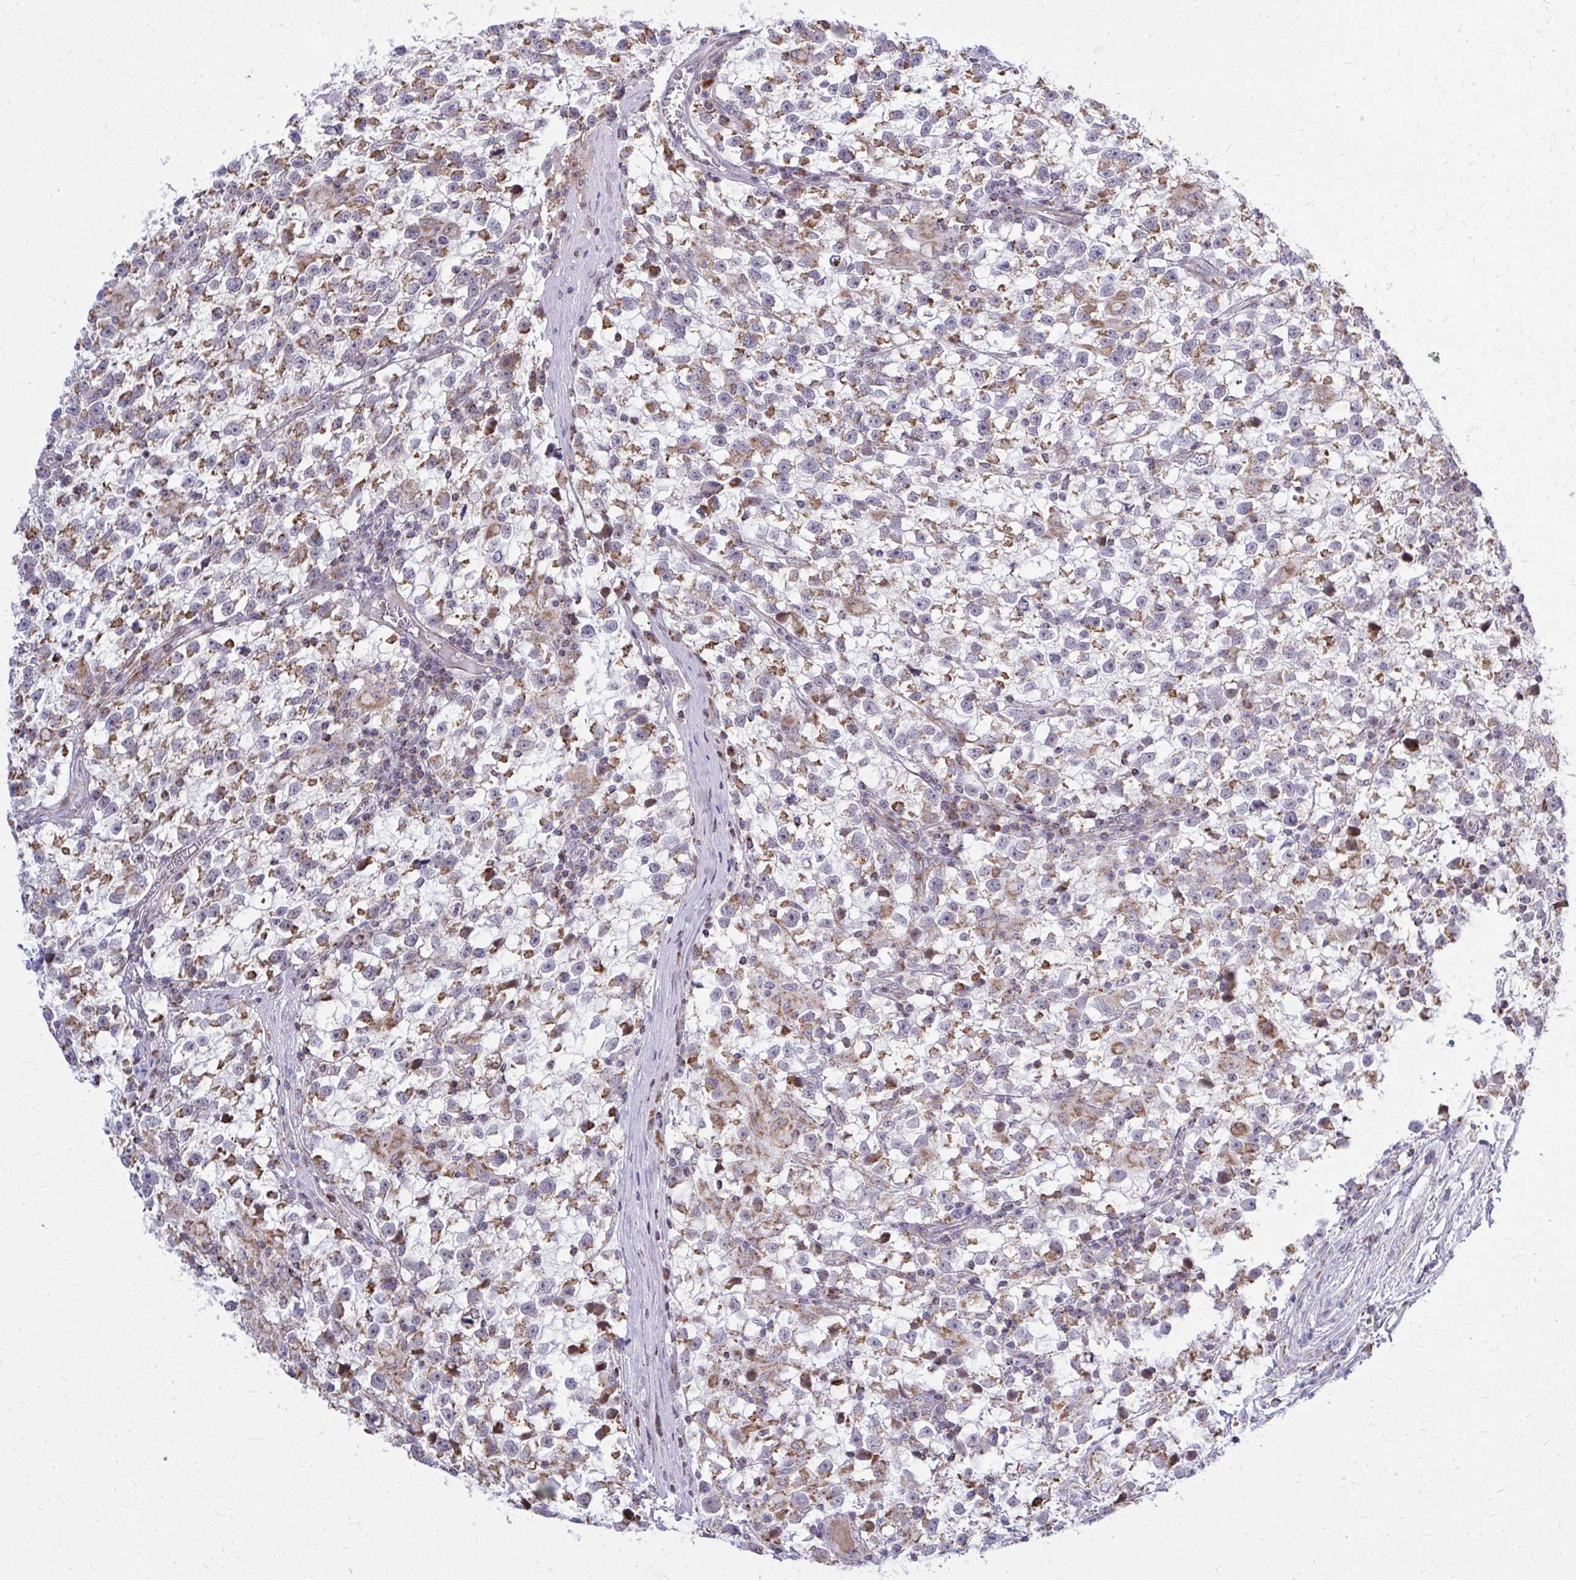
{"staining": {"intensity": "moderate", "quantity": "25%-75%", "location": "cytoplasmic/membranous"}, "tissue": "testis cancer", "cell_type": "Tumor cells", "image_type": "cancer", "snomed": [{"axis": "morphology", "description": "Seminoma, NOS"}, {"axis": "topography", "description": "Testis"}], "caption": "Immunohistochemistry micrograph of neoplastic tissue: testis cancer (seminoma) stained using IHC demonstrates medium levels of moderate protein expression localized specifically in the cytoplasmic/membranous of tumor cells, appearing as a cytoplasmic/membranous brown color.", "gene": "ZNF362", "patient": {"sex": "male", "age": 31}}